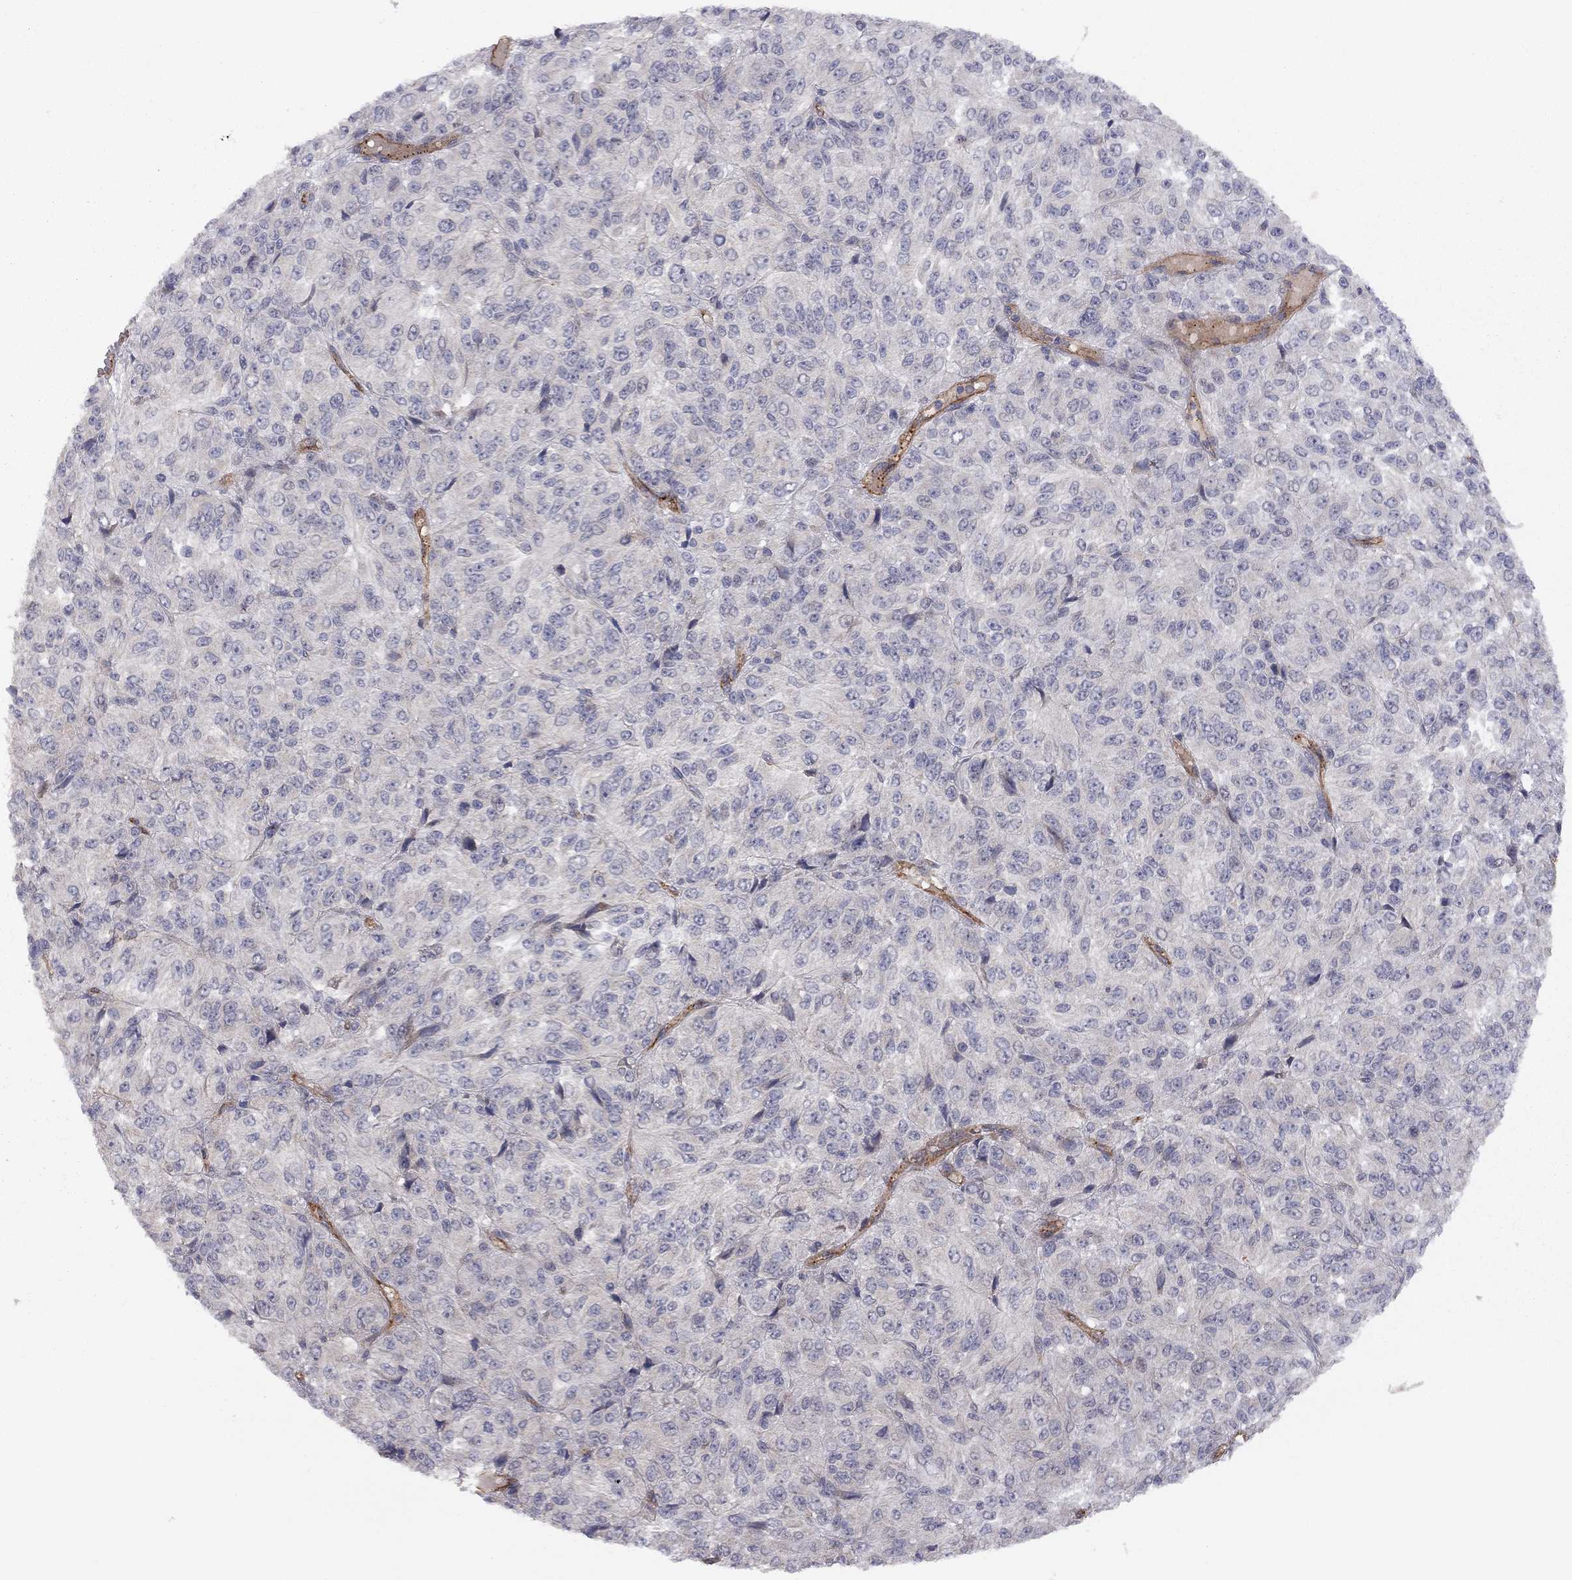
{"staining": {"intensity": "negative", "quantity": "none", "location": "none"}, "tissue": "melanoma", "cell_type": "Tumor cells", "image_type": "cancer", "snomed": [{"axis": "morphology", "description": "Malignant melanoma, Metastatic site"}, {"axis": "topography", "description": "Brain"}], "caption": "This is a micrograph of immunohistochemistry (IHC) staining of melanoma, which shows no staining in tumor cells.", "gene": "EXOC3L2", "patient": {"sex": "female", "age": 56}}